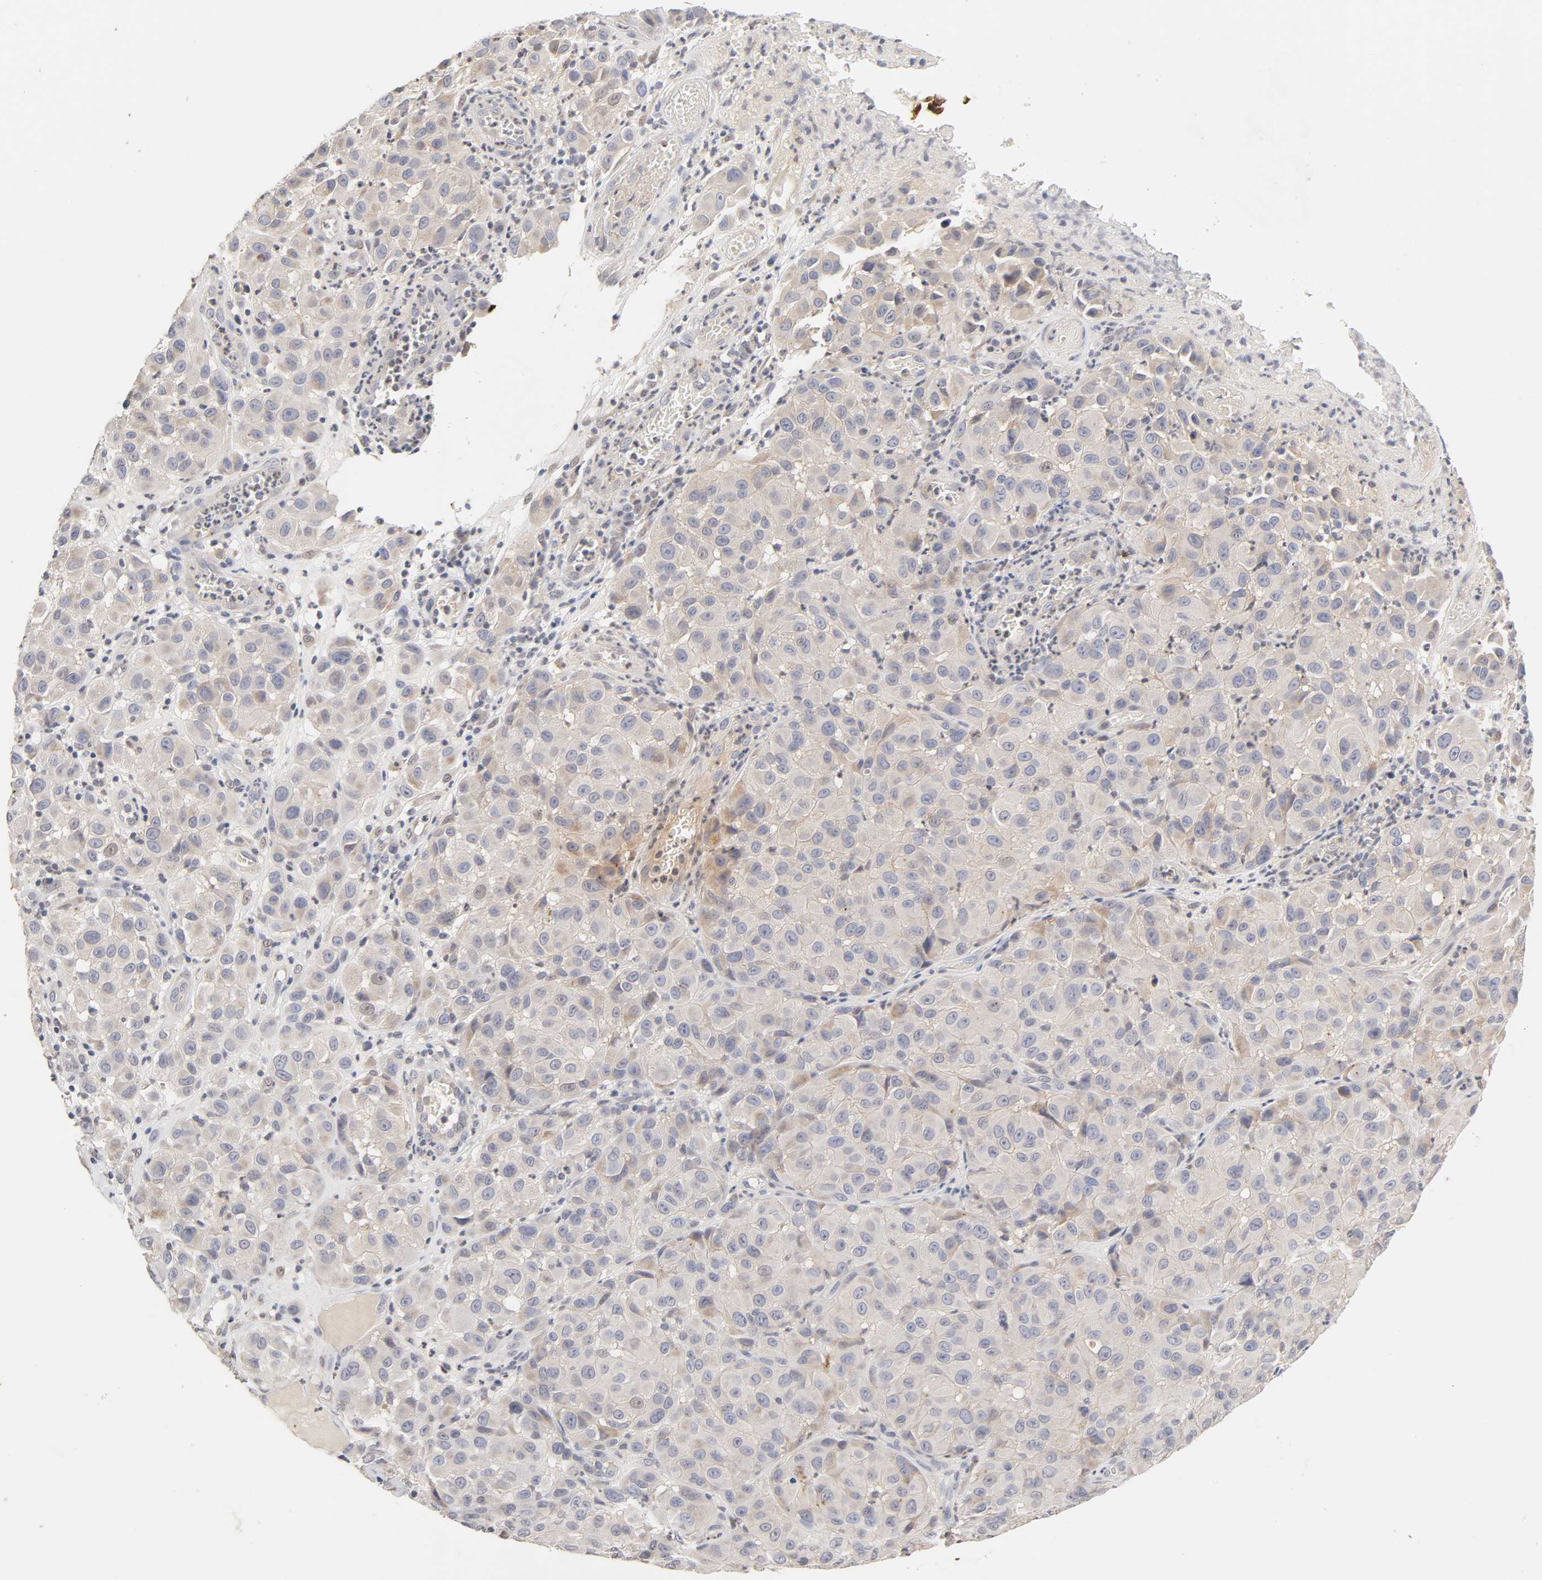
{"staining": {"intensity": "weak", "quantity": "<25%", "location": "cytoplasmic/membranous"}, "tissue": "melanoma", "cell_type": "Tumor cells", "image_type": "cancer", "snomed": [{"axis": "morphology", "description": "Malignant melanoma, NOS"}, {"axis": "topography", "description": "Skin"}], "caption": "The image demonstrates no significant staining in tumor cells of melanoma. (DAB IHC with hematoxylin counter stain).", "gene": "CXADR", "patient": {"sex": "male", "age": 76}}